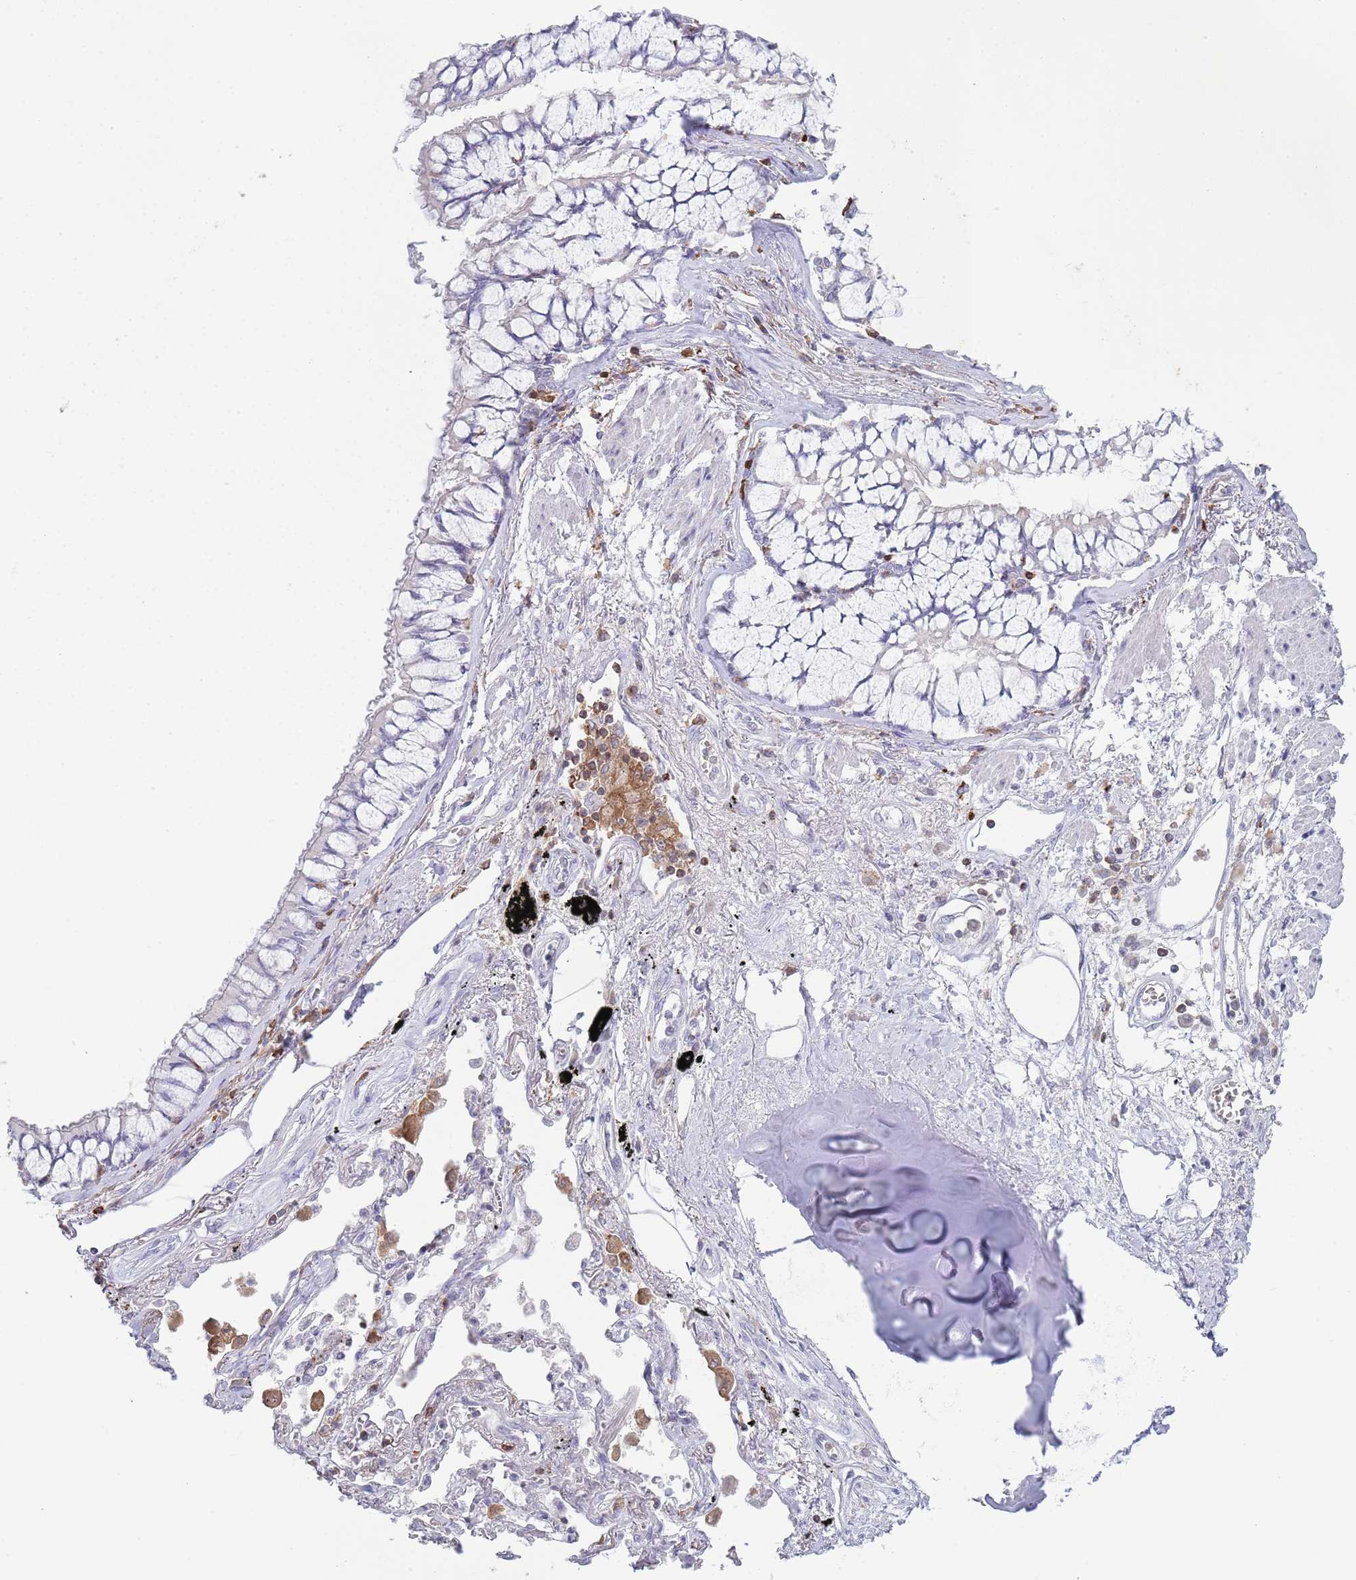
{"staining": {"intensity": "negative", "quantity": "none", "location": "none"}, "tissue": "lung cancer", "cell_type": "Tumor cells", "image_type": "cancer", "snomed": [{"axis": "morphology", "description": "Adenocarcinoma, NOS"}, {"axis": "topography", "description": "Lung"}], "caption": "Histopathology image shows no significant protein positivity in tumor cells of adenocarcinoma (lung).", "gene": "LPXN", "patient": {"sex": "male", "age": 67}}